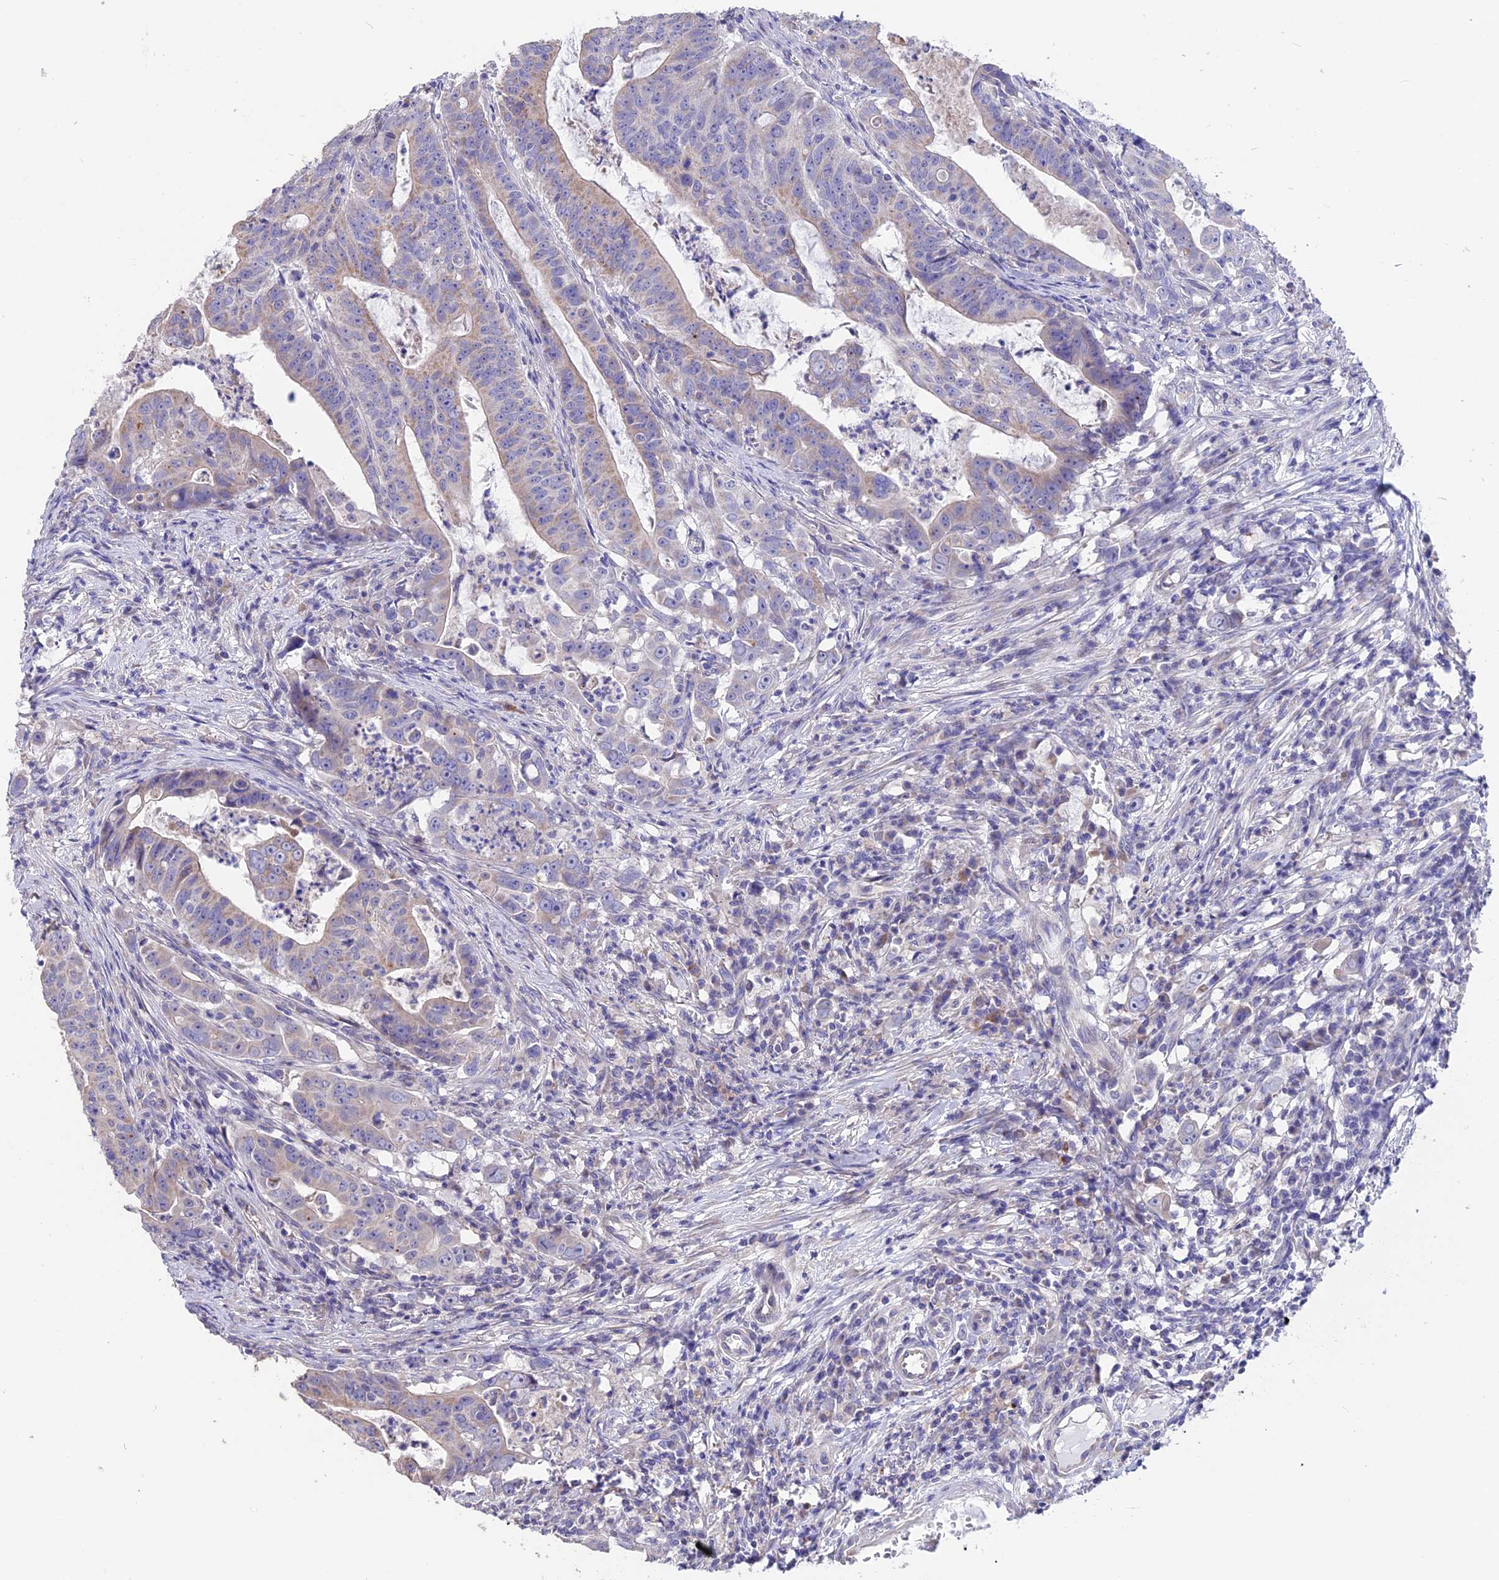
{"staining": {"intensity": "weak", "quantity": "<25%", "location": "cytoplasmic/membranous"}, "tissue": "colorectal cancer", "cell_type": "Tumor cells", "image_type": "cancer", "snomed": [{"axis": "morphology", "description": "Adenocarcinoma, NOS"}, {"axis": "topography", "description": "Rectum"}], "caption": "Immunohistochemical staining of adenocarcinoma (colorectal) reveals no significant staining in tumor cells.", "gene": "CYP2U1", "patient": {"sex": "male", "age": 69}}